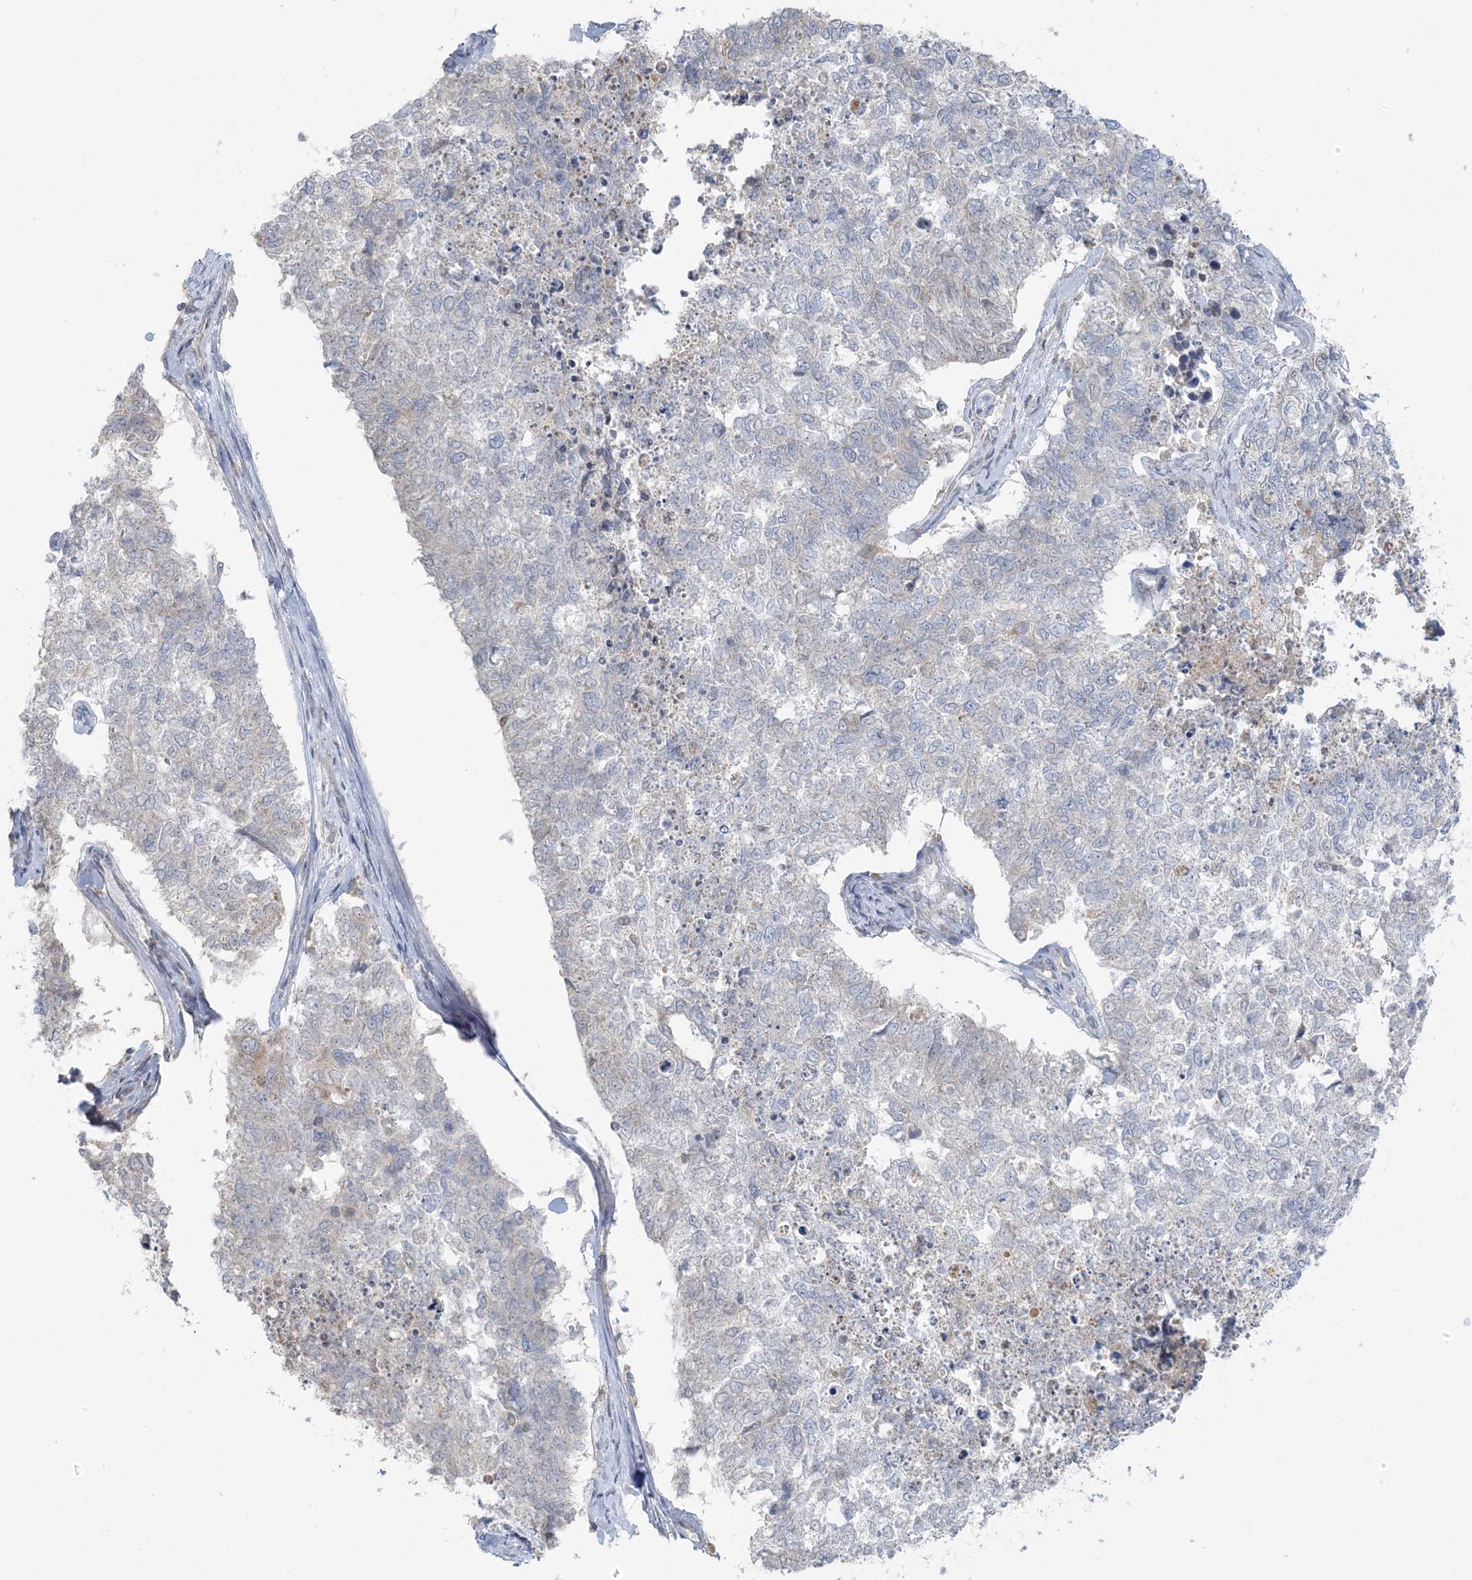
{"staining": {"intensity": "negative", "quantity": "none", "location": "none"}, "tissue": "cervical cancer", "cell_type": "Tumor cells", "image_type": "cancer", "snomed": [{"axis": "morphology", "description": "Squamous cell carcinoma, NOS"}, {"axis": "topography", "description": "Cervix"}], "caption": "Tumor cells are negative for brown protein staining in cervical cancer (squamous cell carcinoma).", "gene": "EEFSEC", "patient": {"sex": "female", "age": 63}}